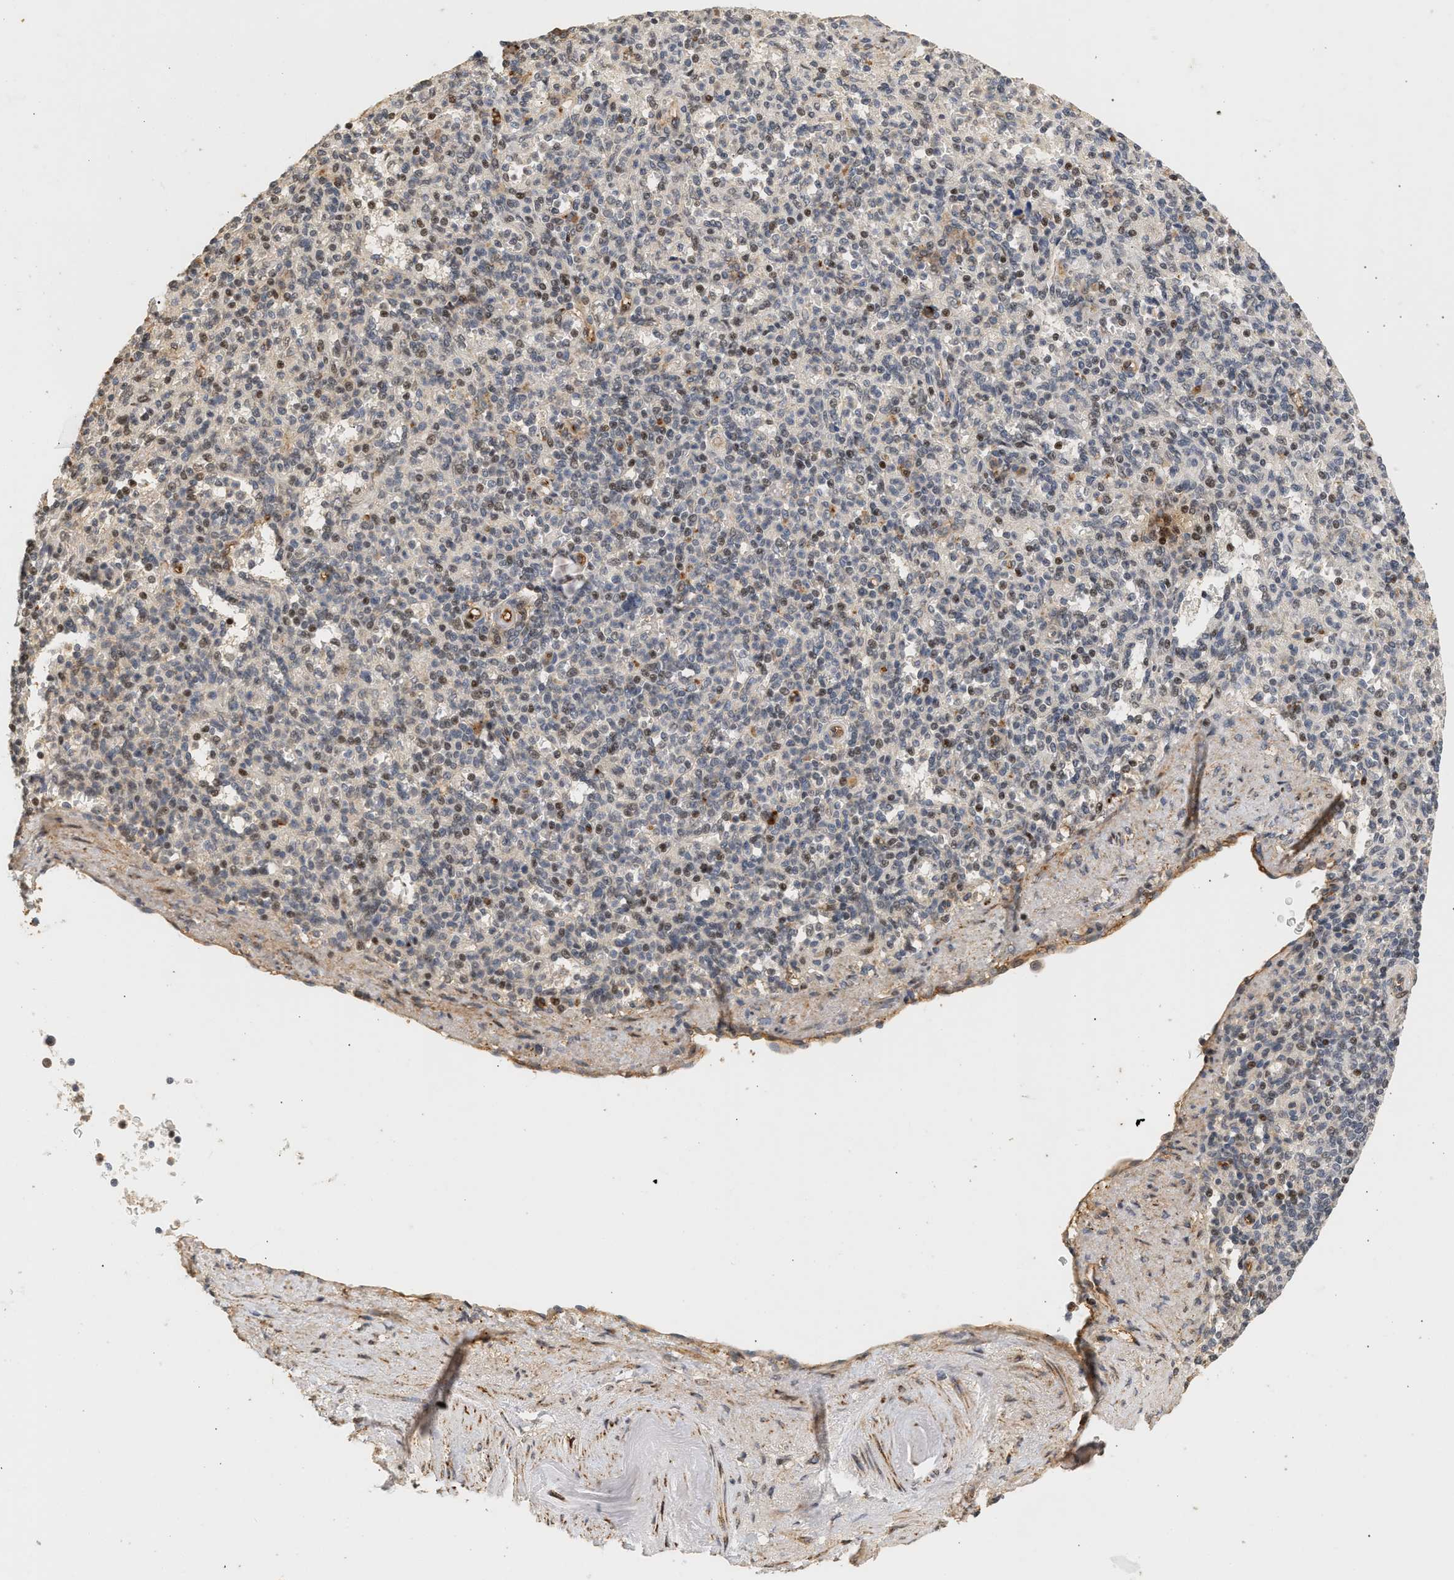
{"staining": {"intensity": "moderate", "quantity": "25%-75%", "location": "nuclear"}, "tissue": "spleen", "cell_type": "Cells in red pulp", "image_type": "normal", "snomed": [{"axis": "morphology", "description": "Normal tissue, NOS"}, {"axis": "topography", "description": "Spleen"}], "caption": "A brown stain labels moderate nuclear staining of a protein in cells in red pulp of benign human spleen.", "gene": "PLXND1", "patient": {"sex": "female", "age": 74}}